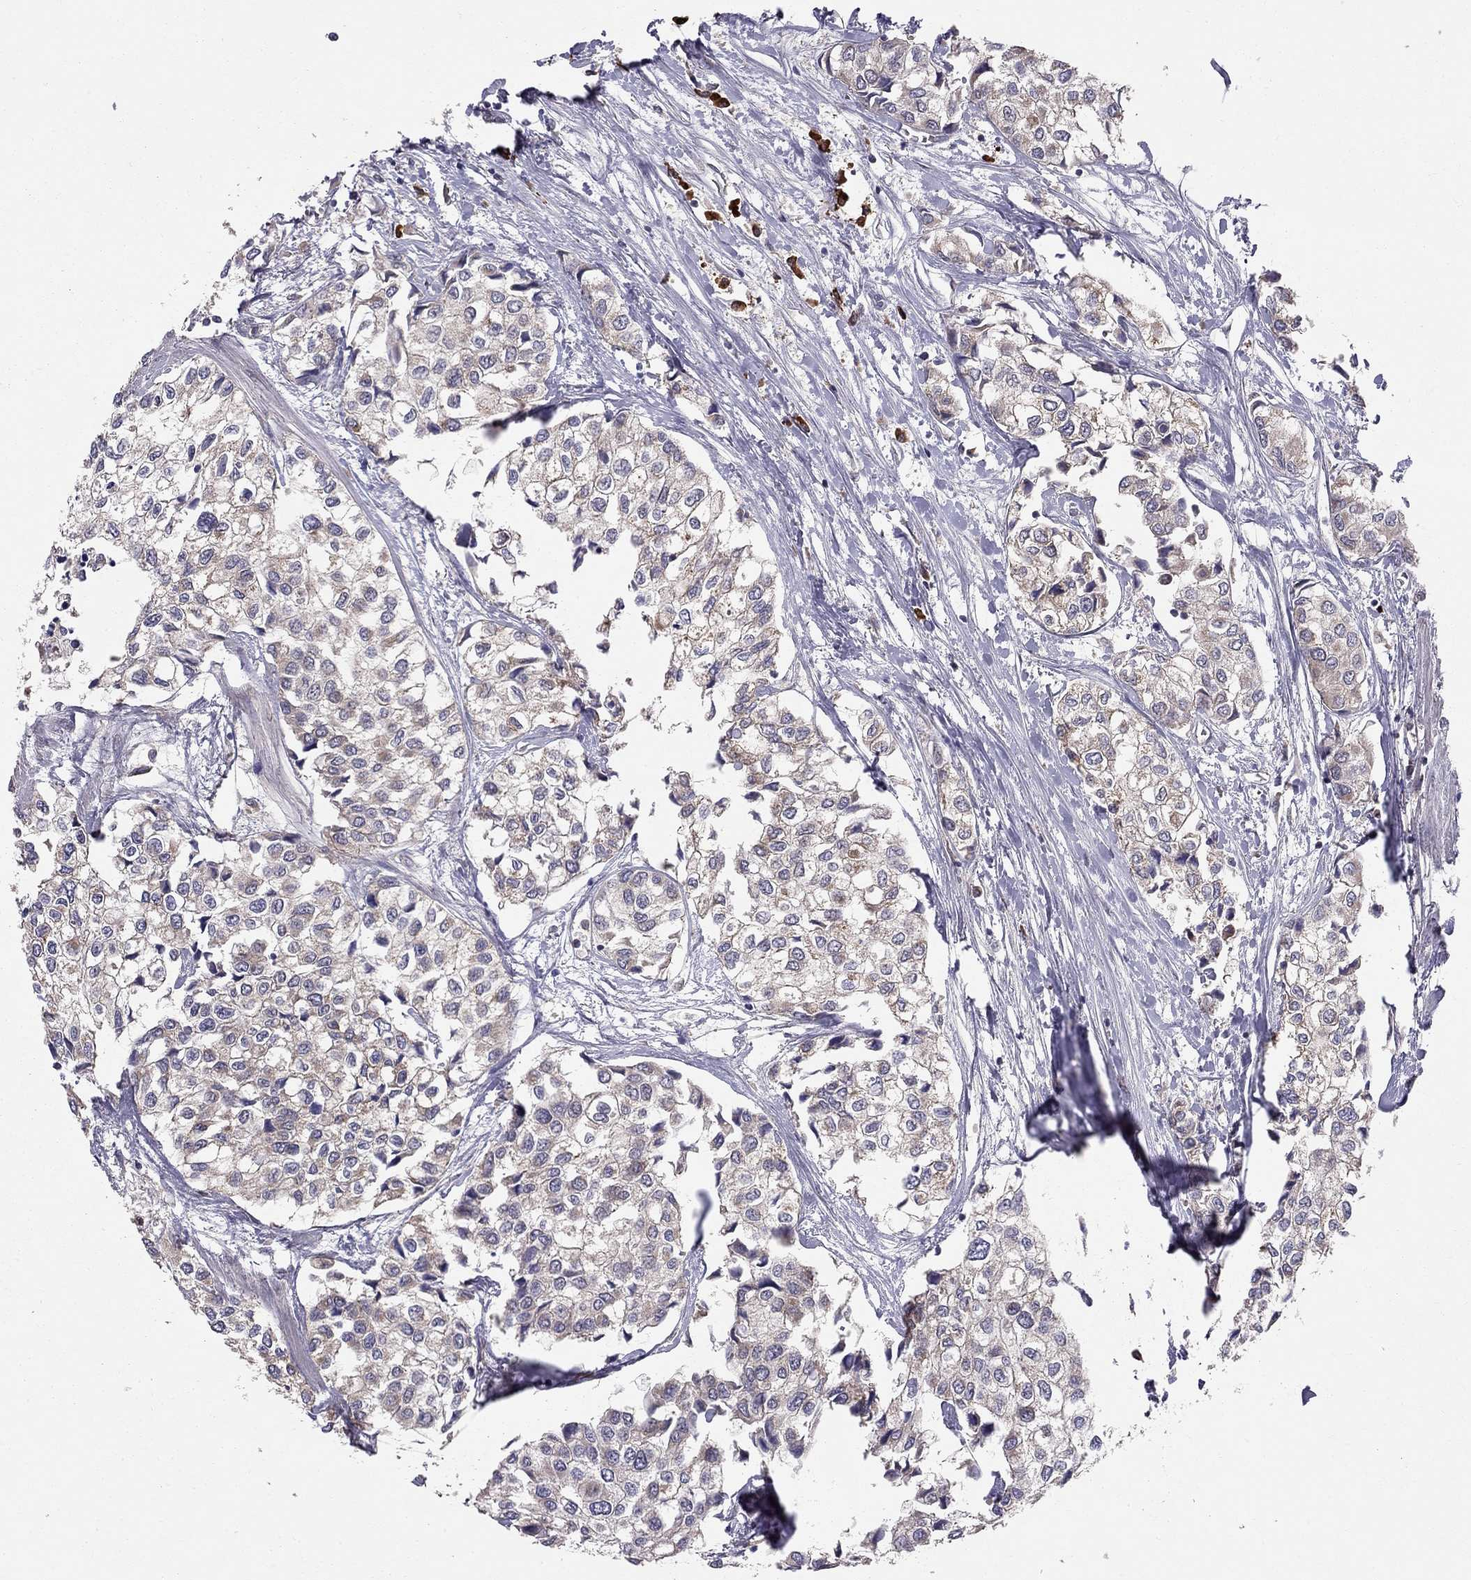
{"staining": {"intensity": "weak", "quantity": "25%-75%", "location": "cytoplasmic/membranous"}, "tissue": "urothelial cancer", "cell_type": "Tumor cells", "image_type": "cancer", "snomed": [{"axis": "morphology", "description": "Urothelial carcinoma, High grade"}, {"axis": "topography", "description": "Urinary bladder"}], "caption": "This photomicrograph reveals IHC staining of urothelial cancer, with low weak cytoplasmic/membranous positivity in approximately 25%-75% of tumor cells.", "gene": "PIK3CG", "patient": {"sex": "male", "age": 73}}